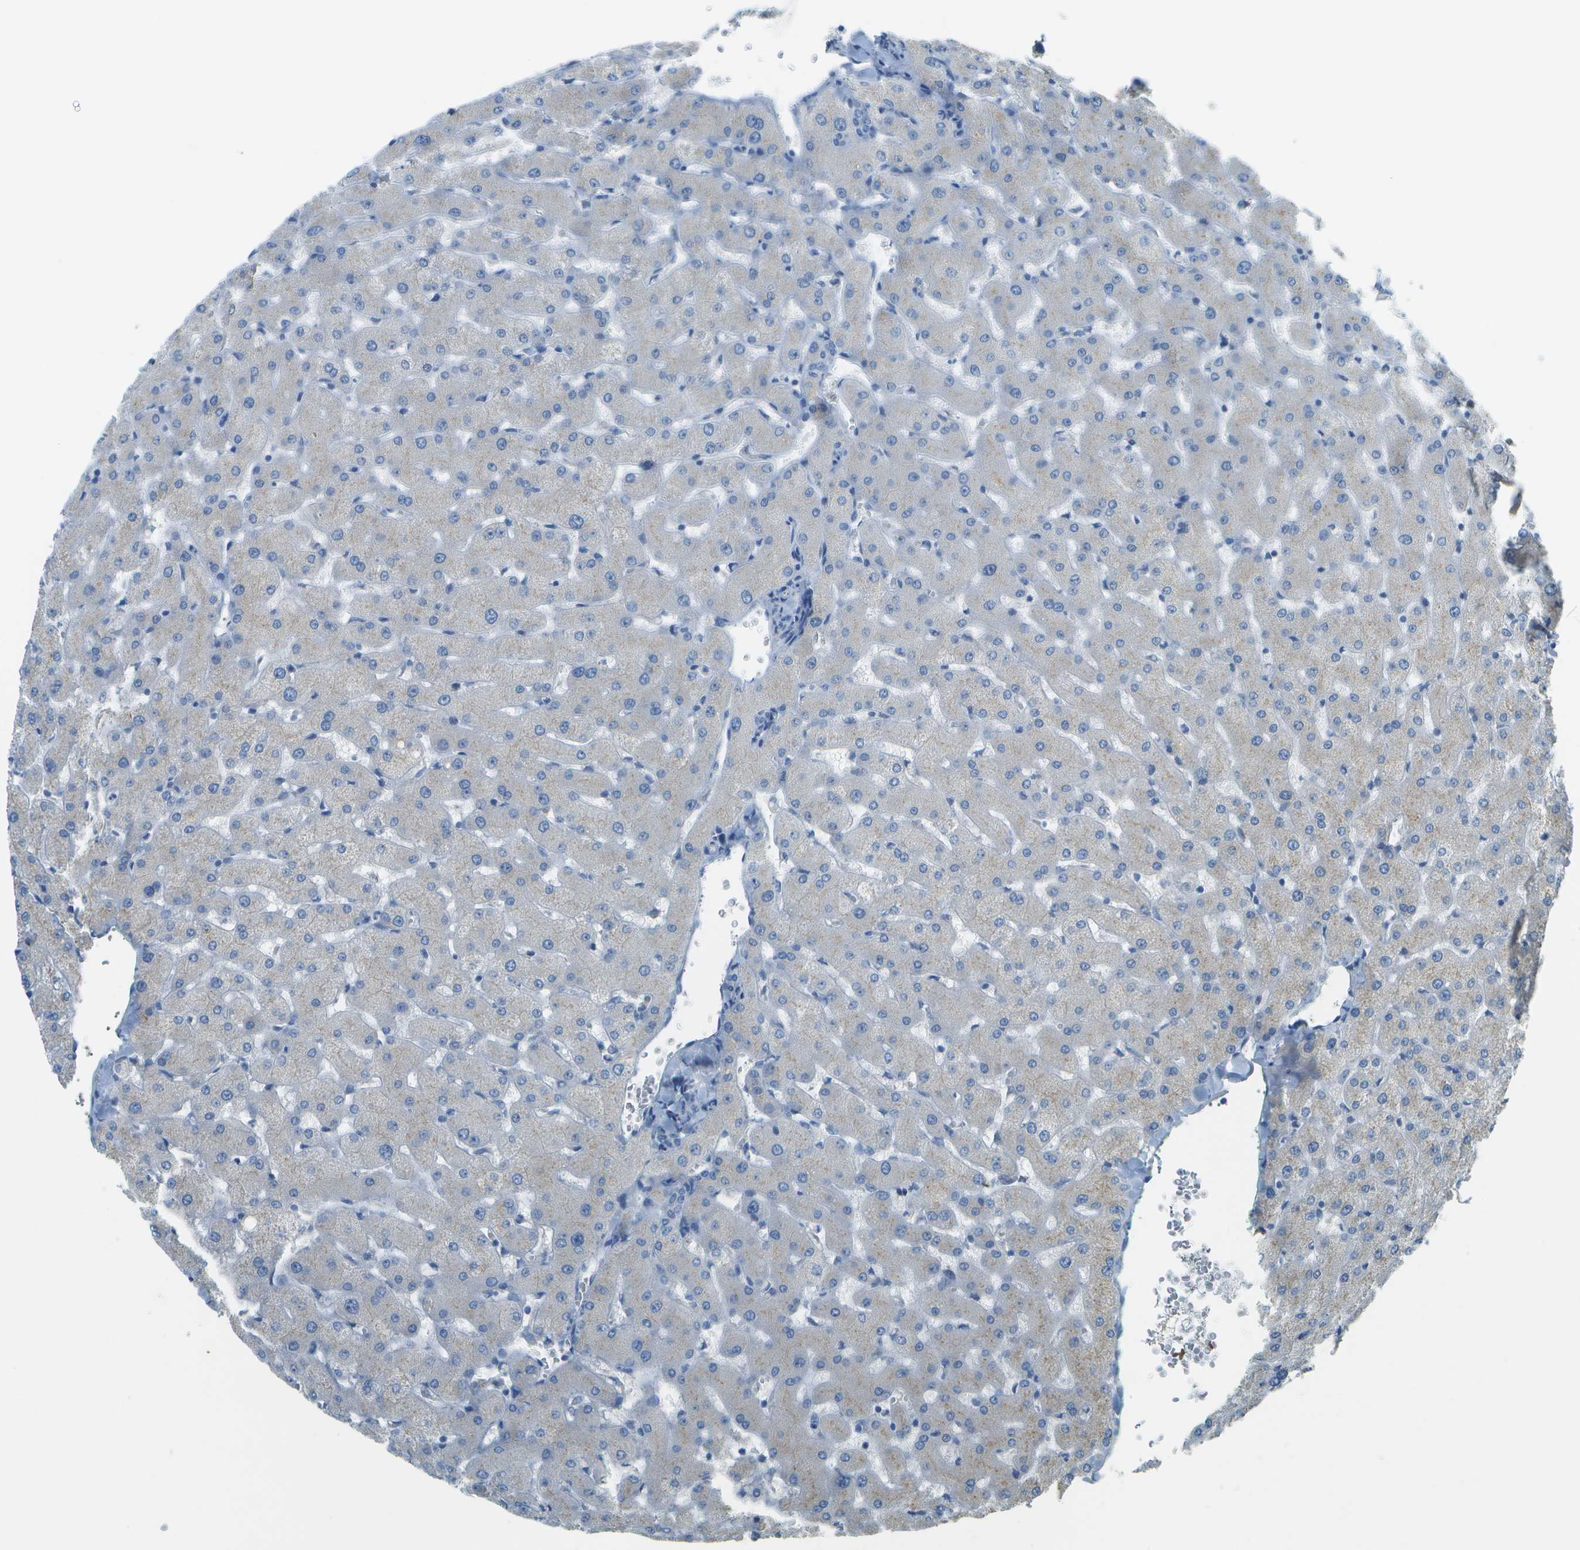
{"staining": {"intensity": "negative", "quantity": "none", "location": "none"}, "tissue": "liver", "cell_type": "Cholangiocytes", "image_type": "normal", "snomed": [{"axis": "morphology", "description": "Normal tissue, NOS"}, {"axis": "topography", "description": "Liver"}], "caption": "Immunohistochemistry (IHC) photomicrograph of unremarkable liver: liver stained with DAB (3,3'-diaminobenzidine) displays no significant protein expression in cholangiocytes.", "gene": "C1S", "patient": {"sex": "female", "age": 63}}